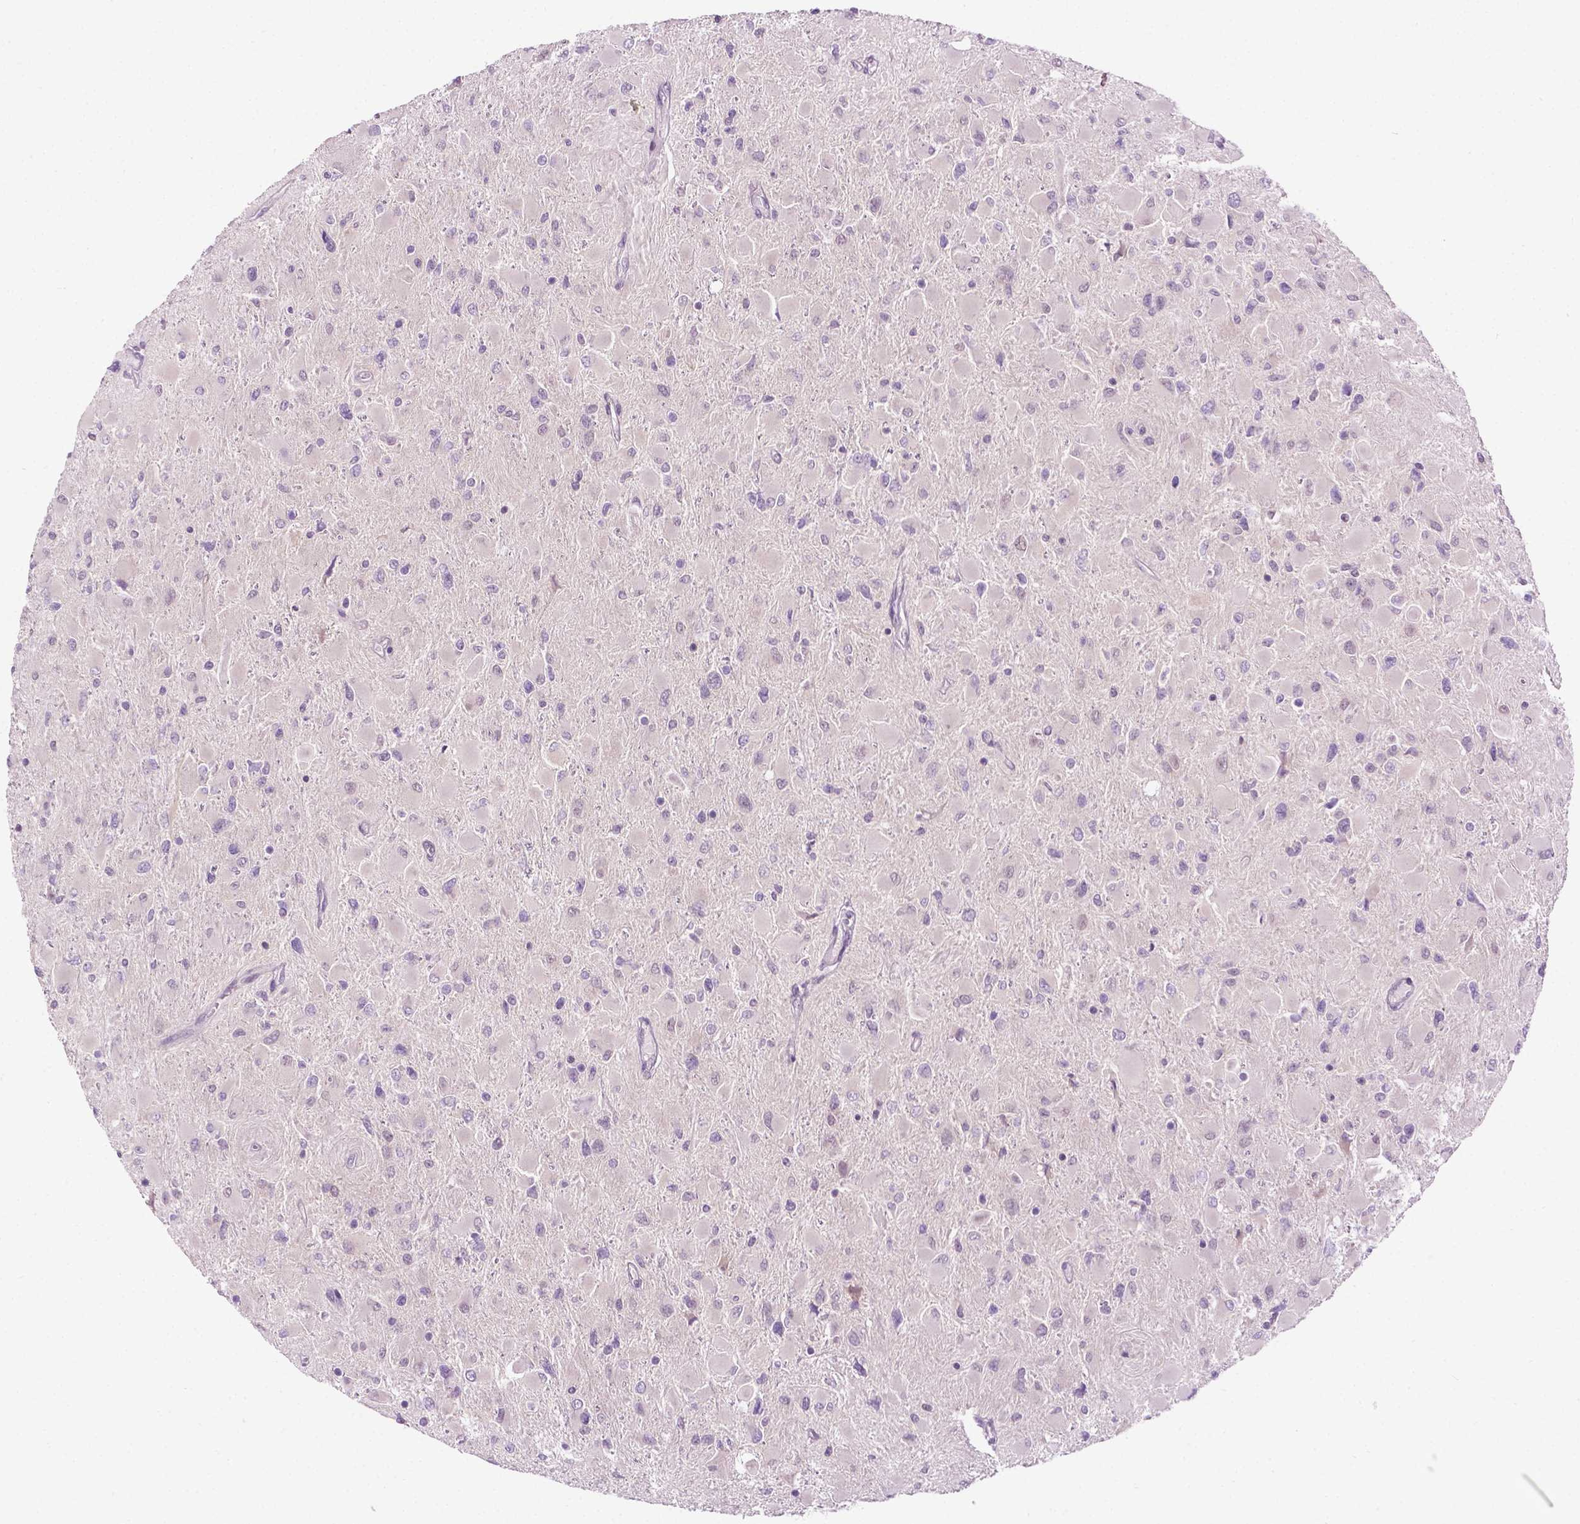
{"staining": {"intensity": "negative", "quantity": "none", "location": "none"}, "tissue": "glioma", "cell_type": "Tumor cells", "image_type": "cancer", "snomed": [{"axis": "morphology", "description": "Glioma, malignant, High grade"}, {"axis": "topography", "description": "Cerebral cortex"}], "caption": "Immunohistochemical staining of human glioma displays no significant expression in tumor cells.", "gene": "DENND4A", "patient": {"sex": "female", "age": 36}}